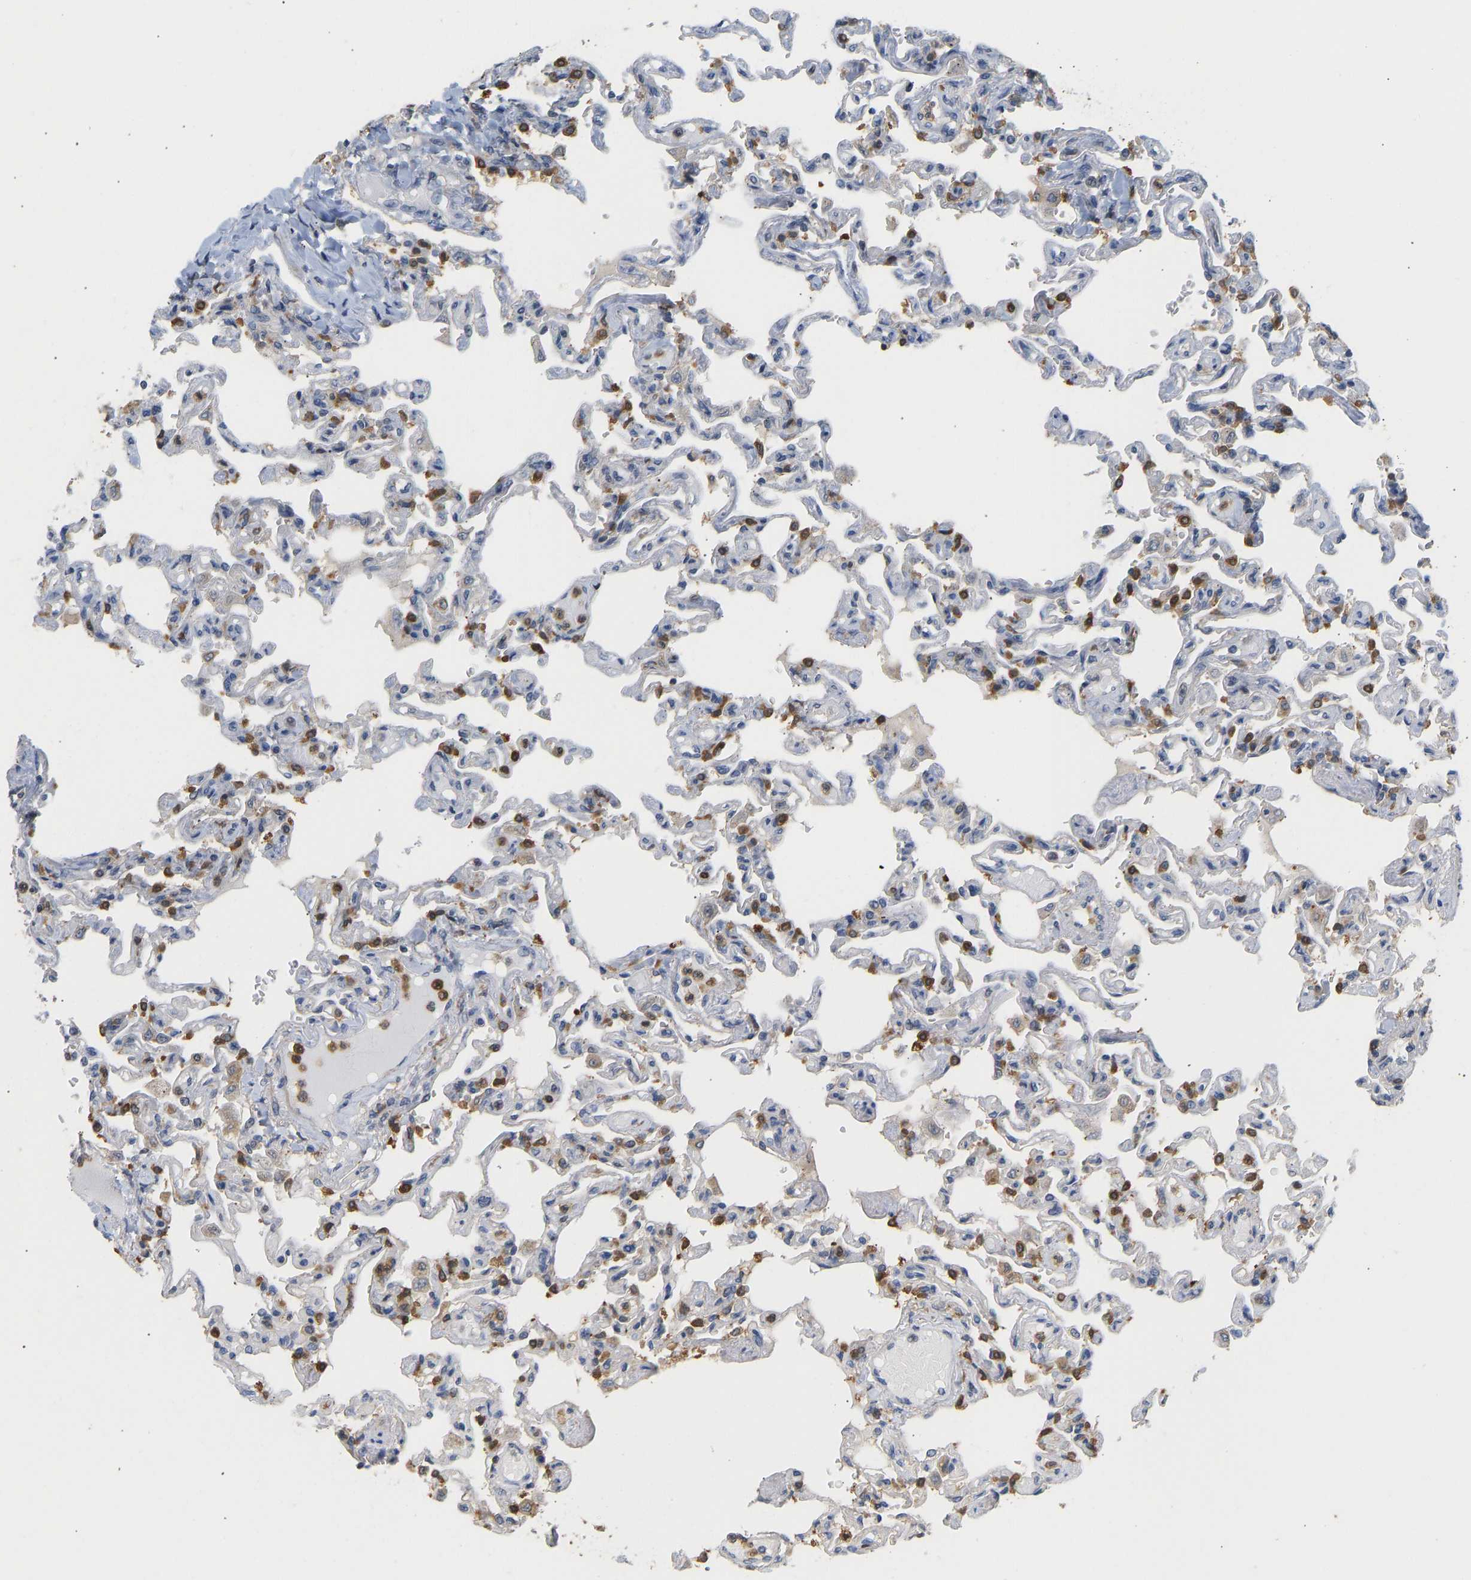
{"staining": {"intensity": "strong", "quantity": "25%-75%", "location": "cytoplasmic/membranous"}, "tissue": "lung", "cell_type": "Alveolar cells", "image_type": "normal", "snomed": [{"axis": "morphology", "description": "Normal tissue, NOS"}, {"axis": "topography", "description": "Lung"}], "caption": "Immunohistochemistry photomicrograph of normal lung: lung stained using immunohistochemistry (IHC) reveals high levels of strong protein expression localized specifically in the cytoplasmic/membranous of alveolar cells, appearing as a cytoplasmic/membranous brown color.", "gene": "ENO1", "patient": {"sex": "male", "age": 21}}